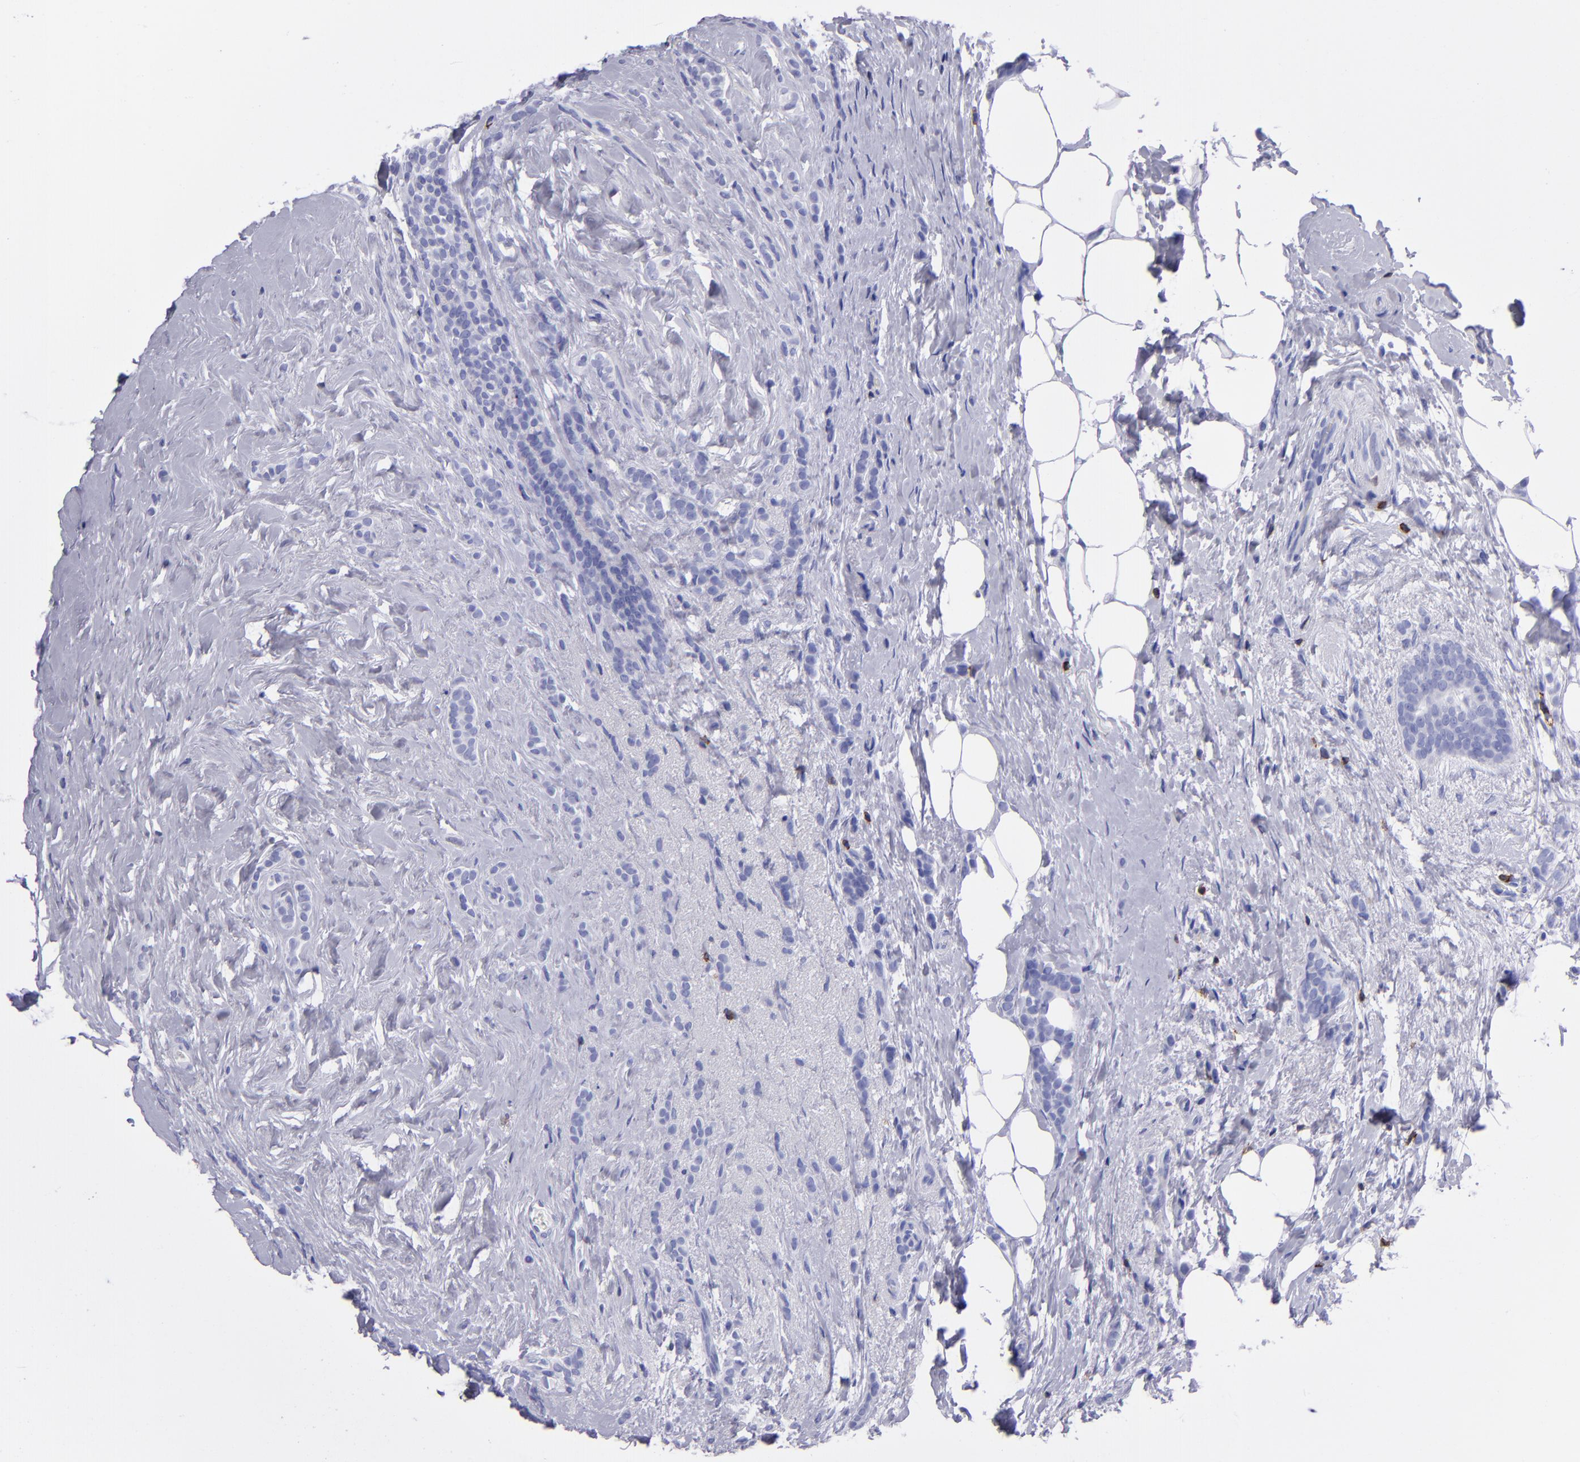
{"staining": {"intensity": "negative", "quantity": "none", "location": "none"}, "tissue": "breast cancer", "cell_type": "Tumor cells", "image_type": "cancer", "snomed": [{"axis": "morphology", "description": "Lobular carcinoma"}, {"axis": "topography", "description": "Breast"}], "caption": "This micrograph is of breast lobular carcinoma stained with IHC to label a protein in brown with the nuclei are counter-stained blue. There is no expression in tumor cells.", "gene": "CD6", "patient": {"sex": "female", "age": 56}}